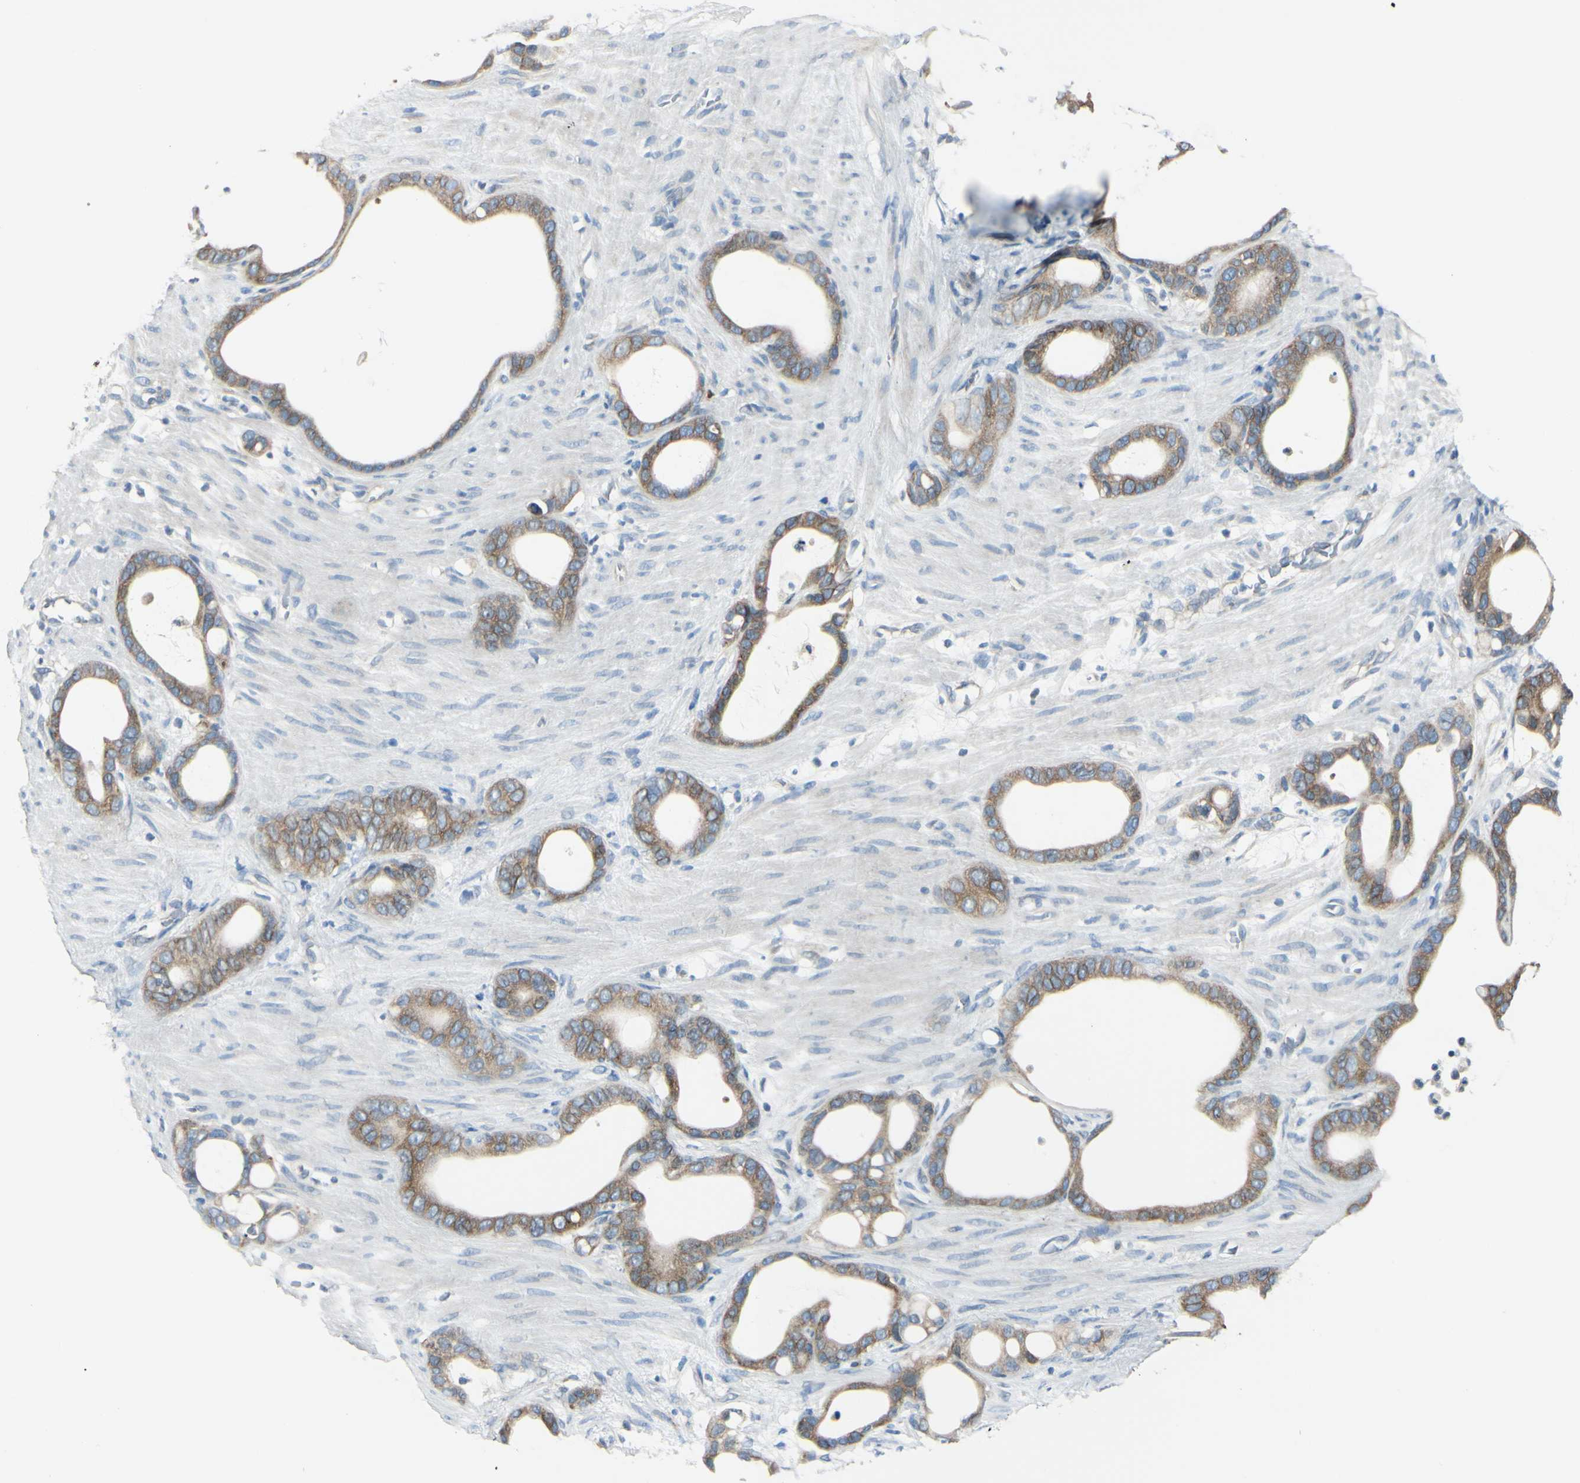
{"staining": {"intensity": "moderate", "quantity": ">75%", "location": "cytoplasmic/membranous"}, "tissue": "stomach cancer", "cell_type": "Tumor cells", "image_type": "cancer", "snomed": [{"axis": "morphology", "description": "Adenocarcinoma, NOS"}, {"axis": "topography", "description": "Stomach"}], "caption": "DAB immunohistochemical staining of human adenocarcinoma (stomach) displays moderate cytoplasmic/membranous protein staining in about >75% of tumor cells. (DAB IHC, brown staining for protein, blue staining for nuclei).", "gene": "SELENOS", "patient": {"sex": "female", "age": 75}}